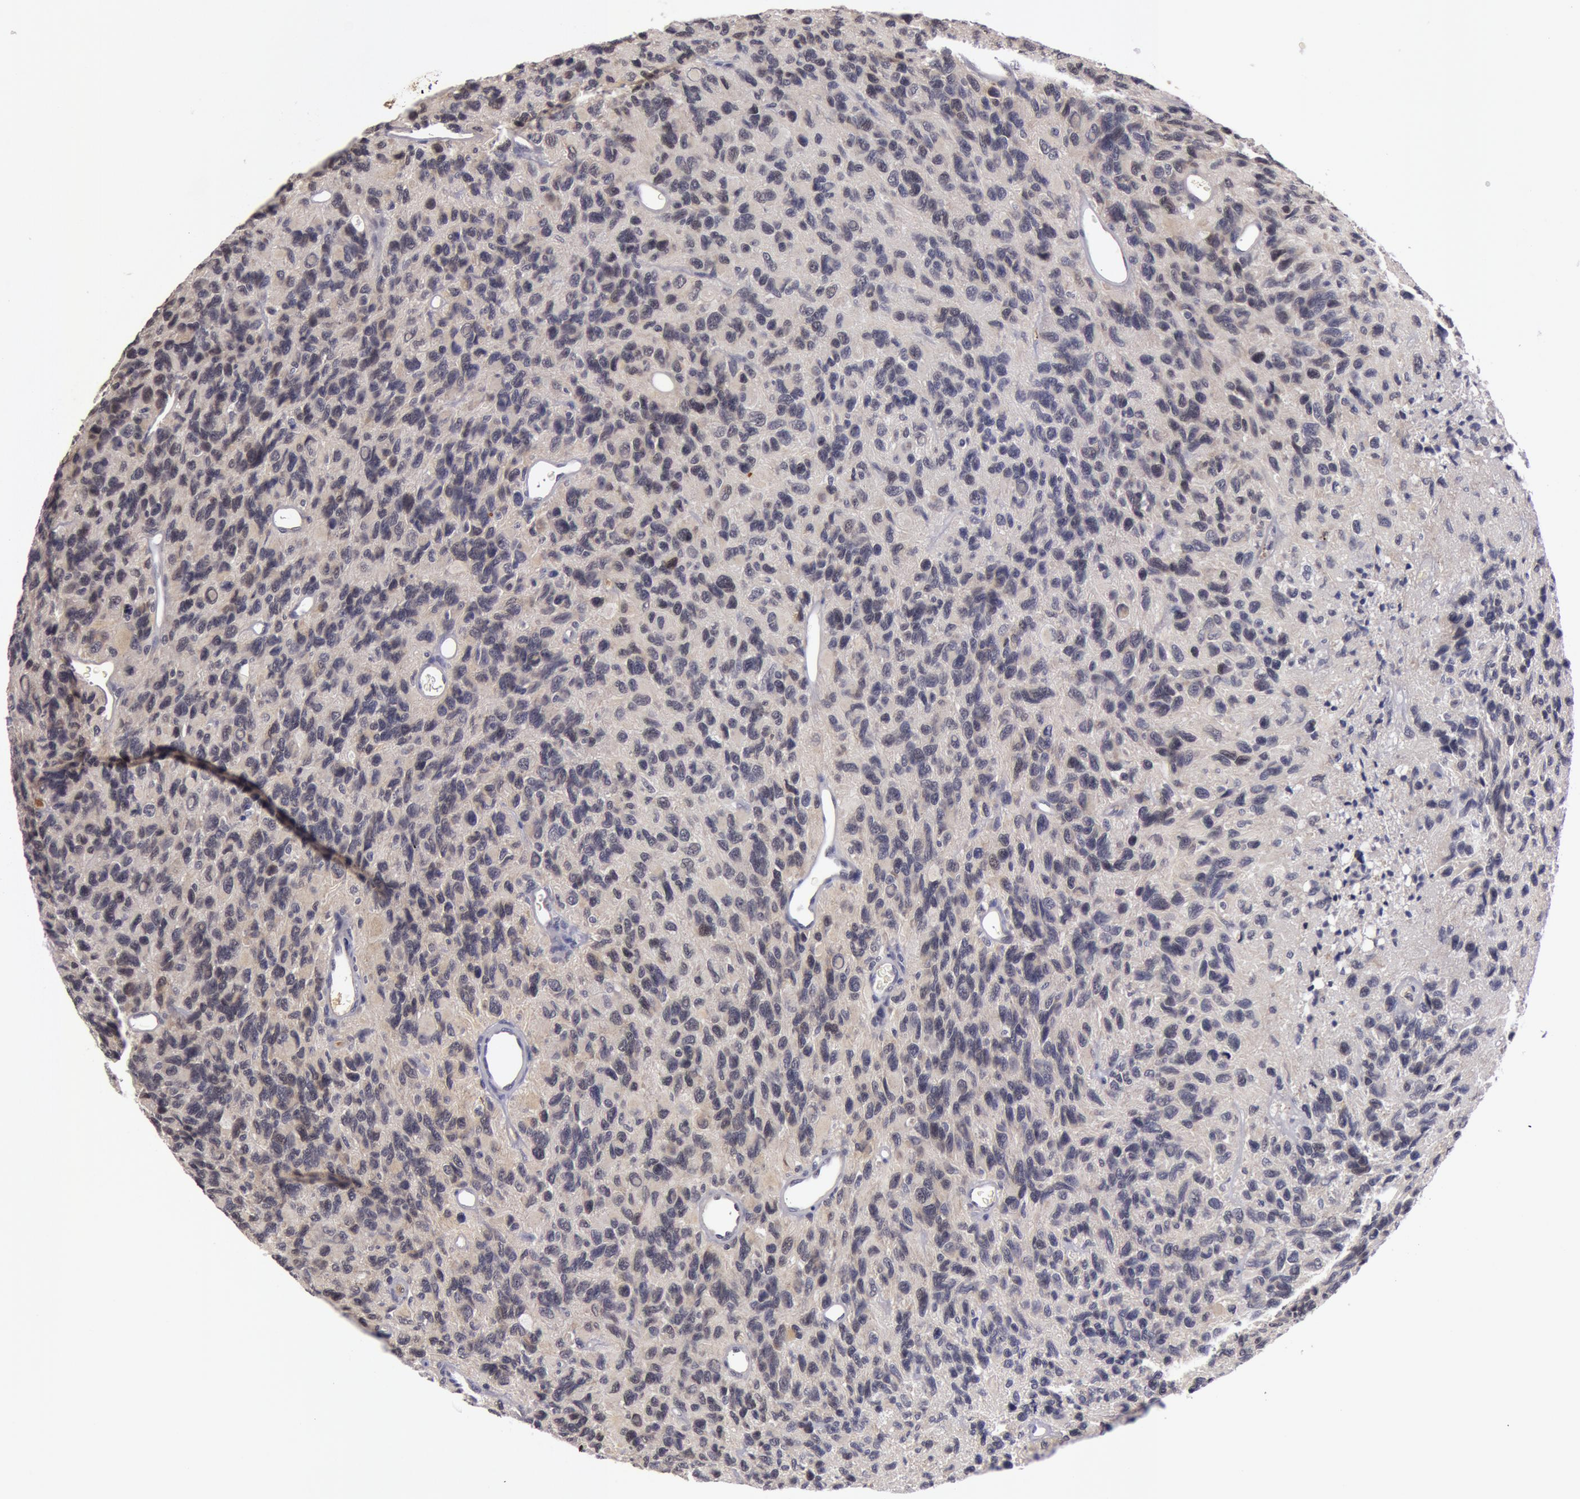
{"staining": {"intensity": "negative", "quantity": "none", "location": "none"}, "tissue": "glioma", "cell_type": "Tumor cells", "image_type": "cancer", "snomed": [{"axis": "morphology", "description": "Glioma, malignant, High grade"}, {"axis": "topography", "description": "Brain"}], "caption": "IHC of human glioma reveals no expression in tumor cells.", "gene": "SYTL4", "patient": {"sex": "male", "age": 77}}